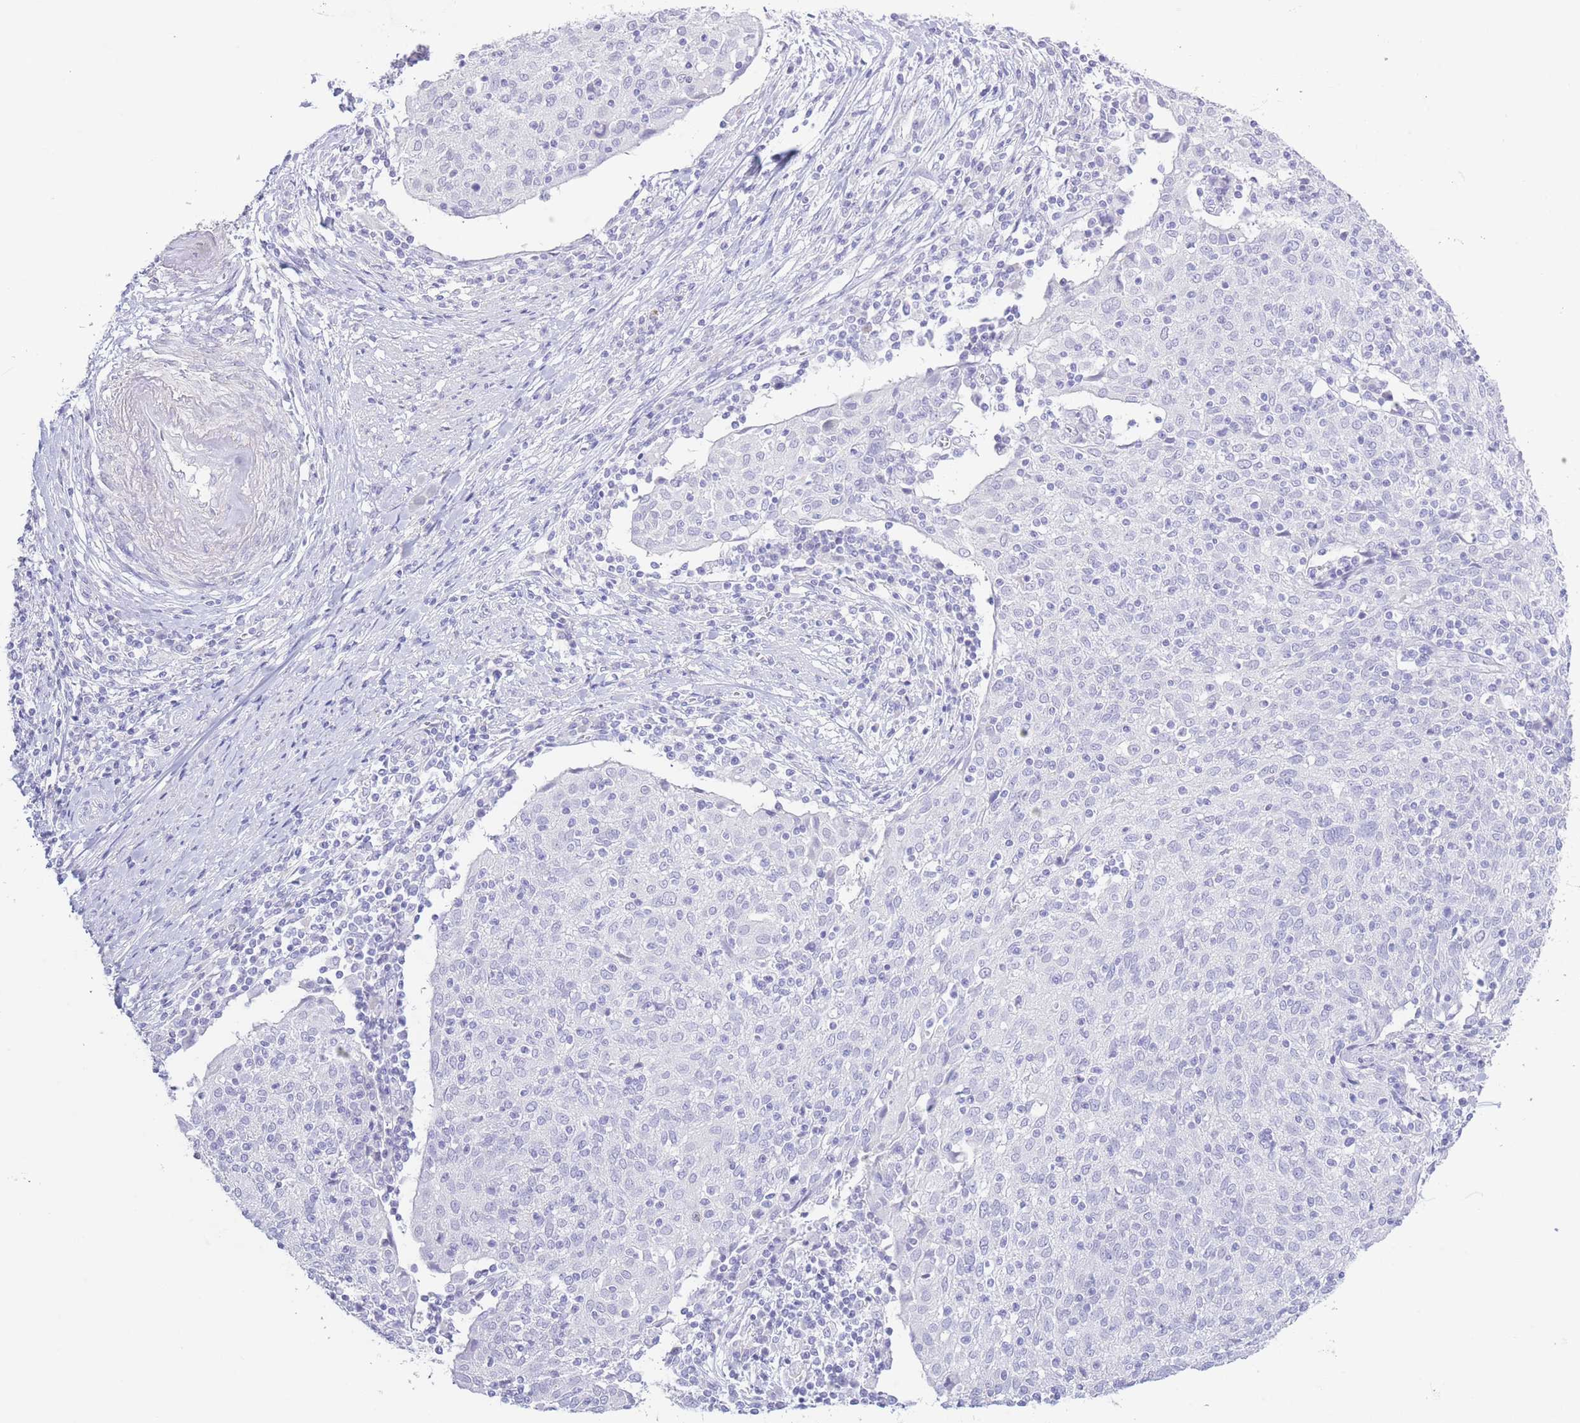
{"staining": {"intensity": "negative", "quantity": "none", "location": "none"}, "tissue": "cervical cancer", "cell_type": "Tumor cells", "image_type": "cancer", "snomed": [{"axis": "morphology", "description": "Squamous cell carcinoma, NOS"}, {"axis": "topography", "description": "Cervix"}], "caption": "This is an IHC micrograph of human cervical cancer. There is no expression in tumor cells.", "gene": "PKLR", "patient": {"sex": "female", "age": 52}}